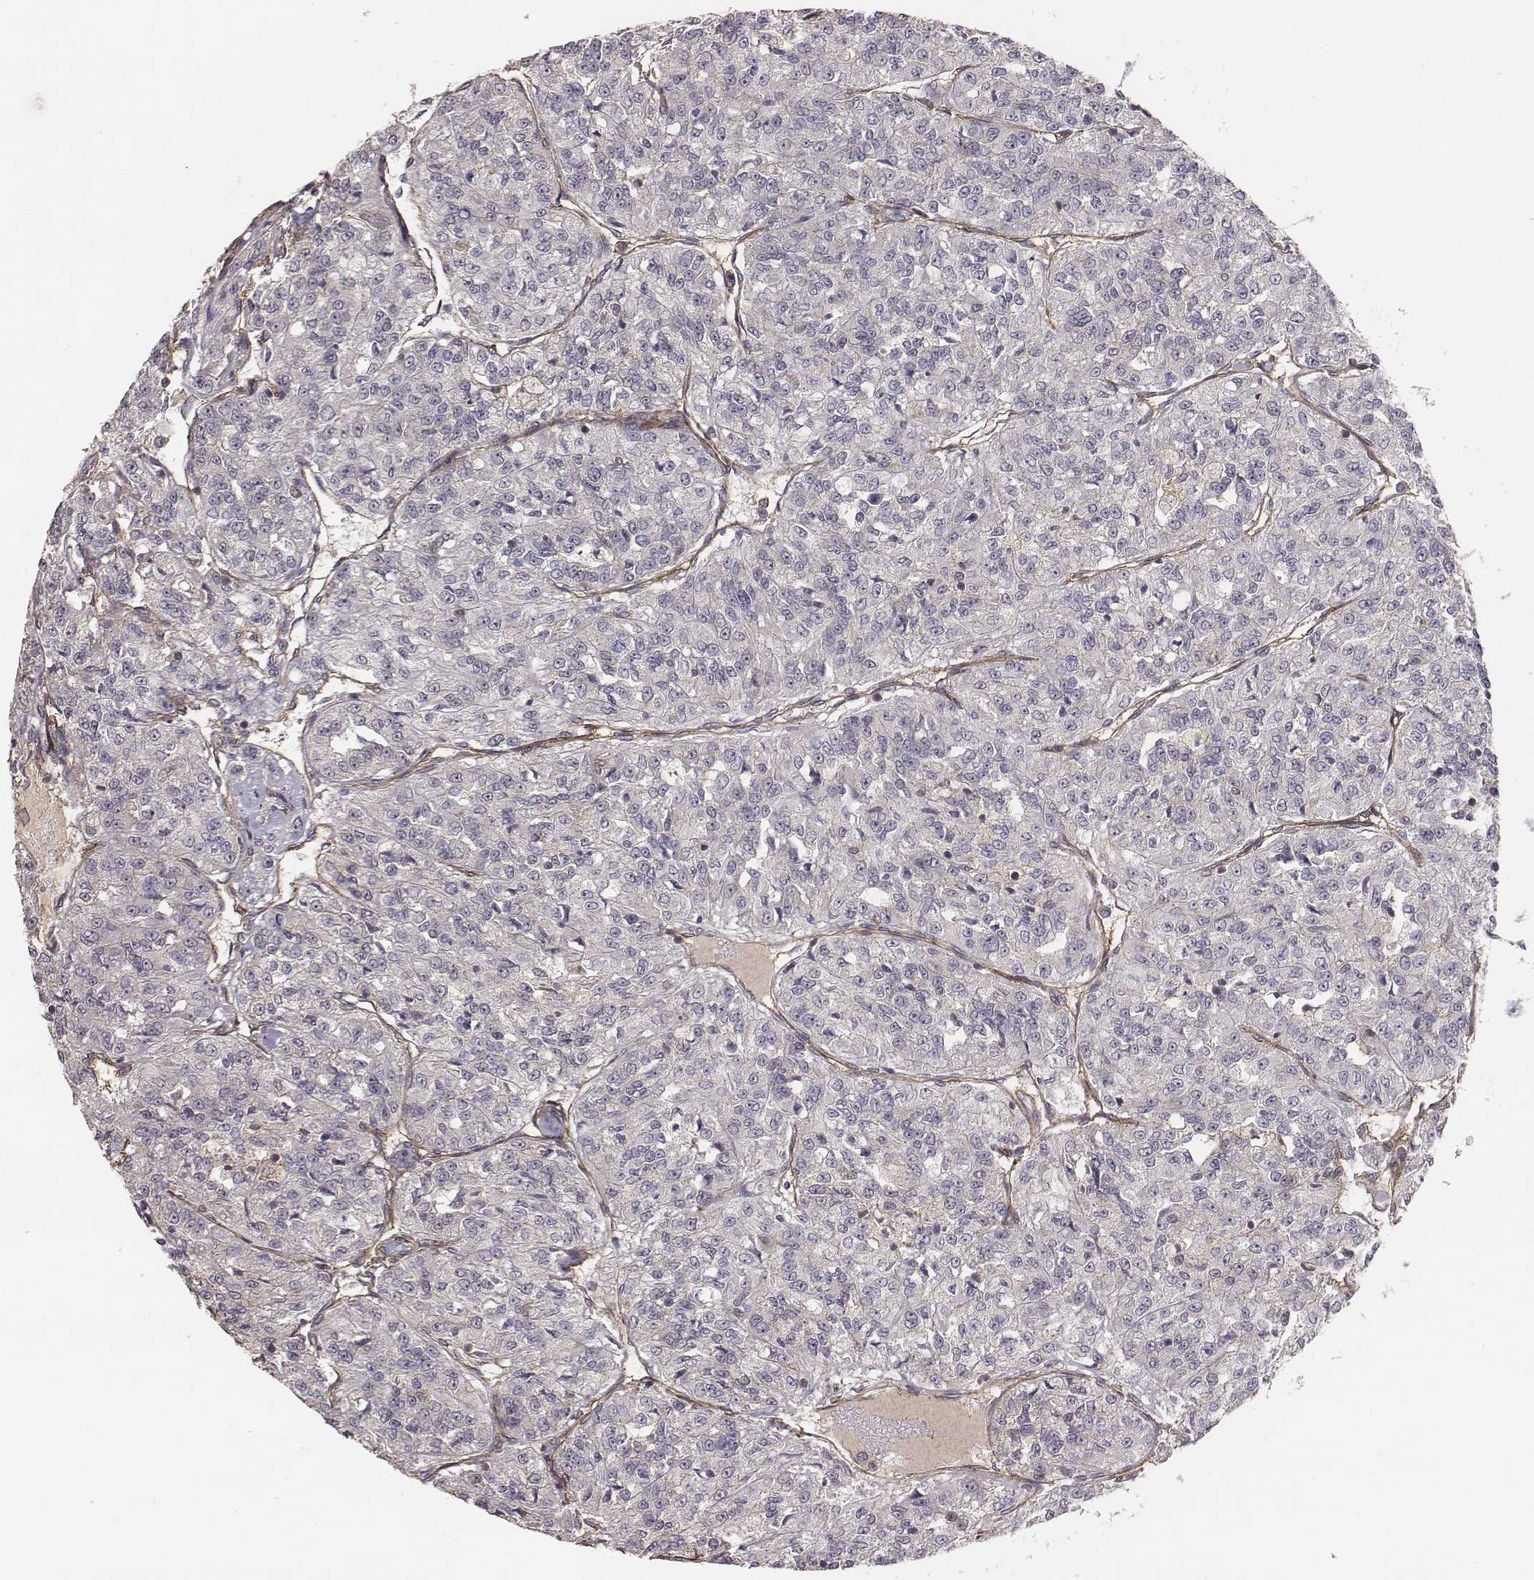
{"staining": {"intensity": "negative", "quantity": "none", "location": "none"}, "tissue": "renal cancer", "cell_type": "Tumor cells", "image_type": "cancer", "snomed": [{"axis": "morphology", "description": "Adenocarcinoma, NOS"}, {"axis": "topography", "description": "Kidney"}], "caption": "Tumor cells are negative for protein expression in human adenocarcinoma (renal). (IHC, brightfield microscopy, high magnification).", "gene": "PTPRG", "patient": {"sex": "female", "age": 63}}